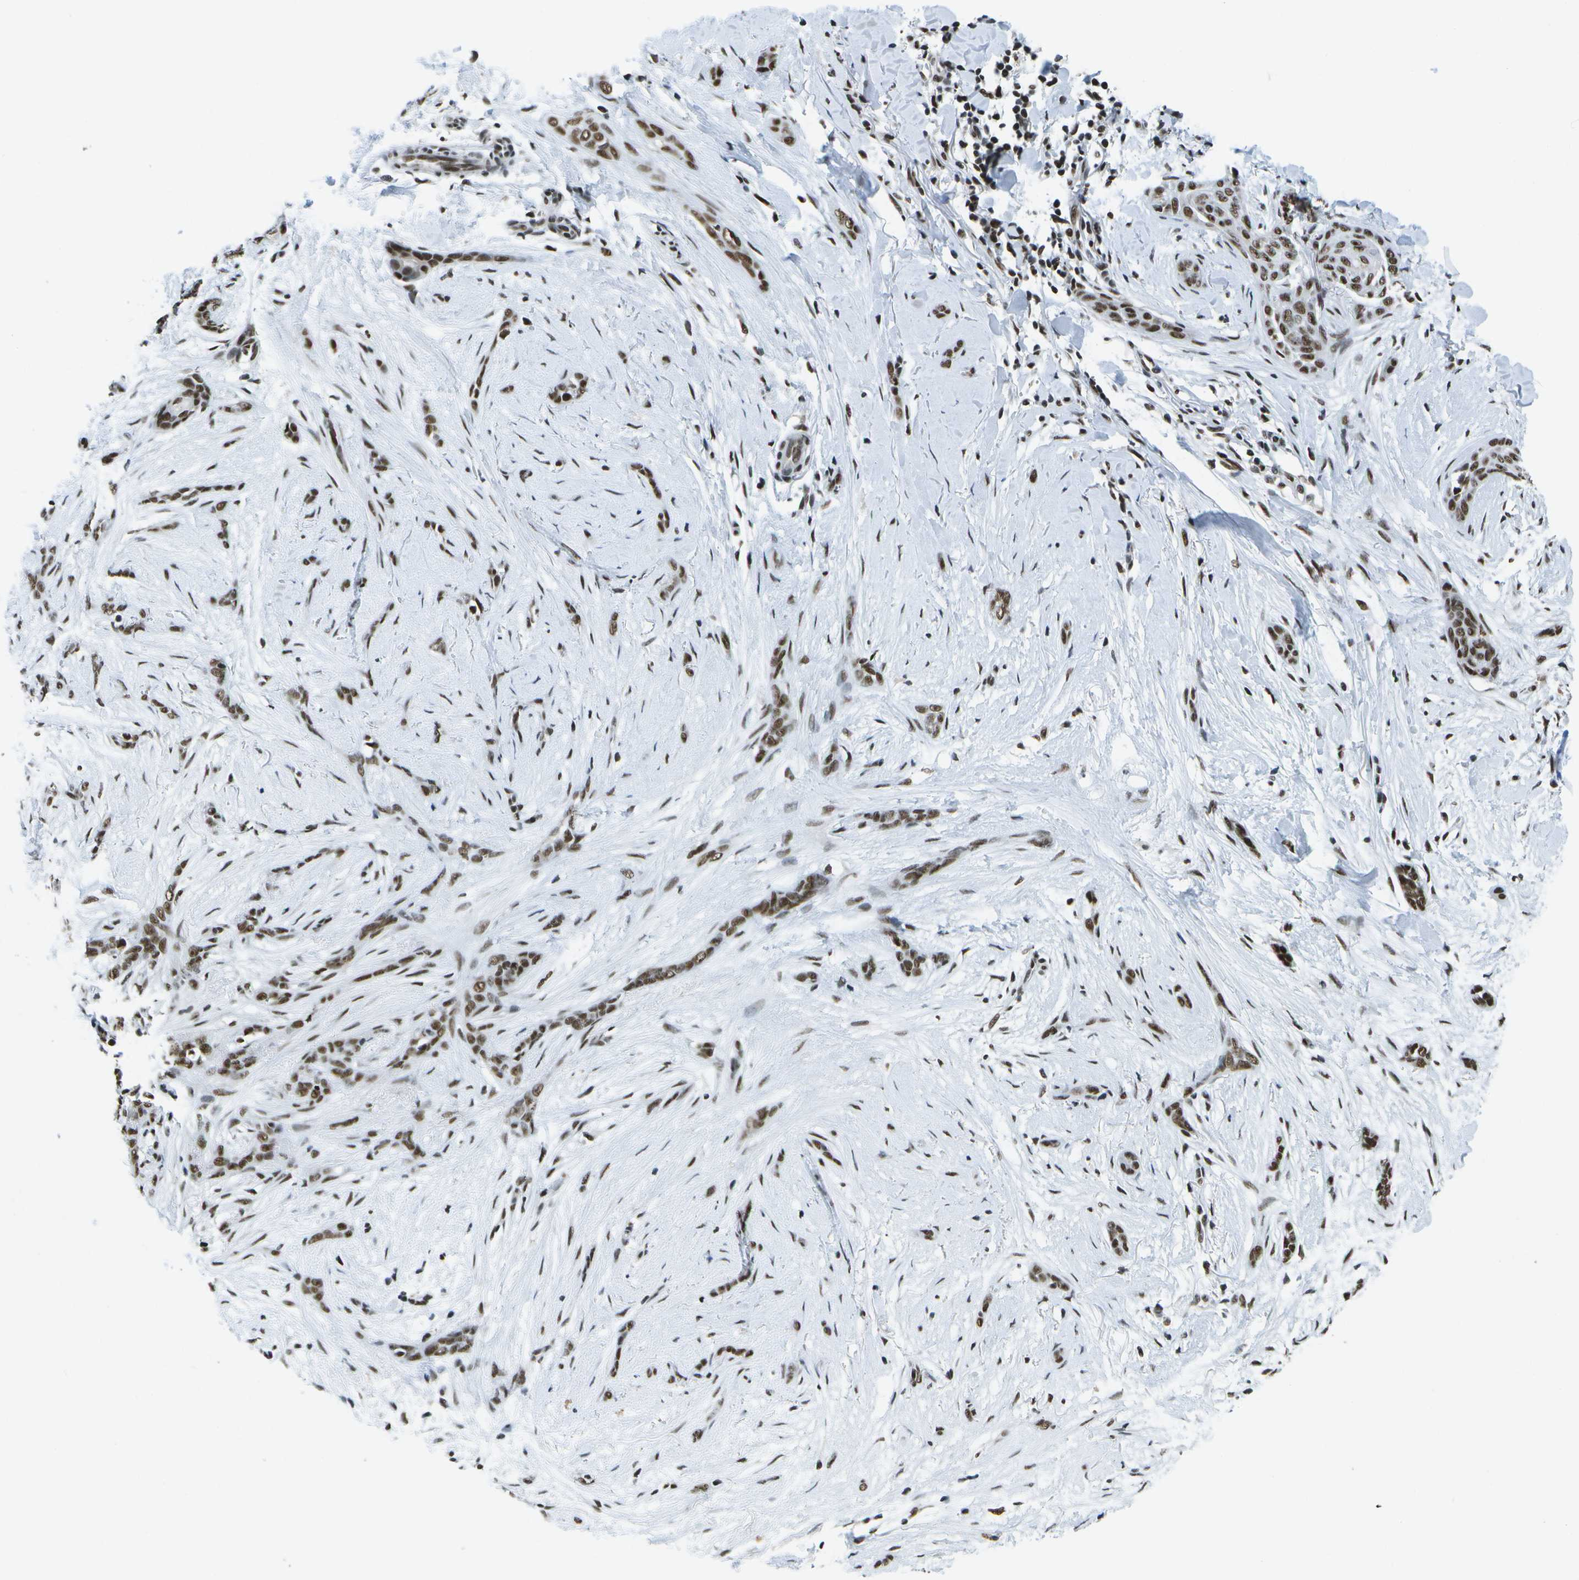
{"staining": {"intensity": "strong", "quantity": ">75%", "location": "nuclear"}, "tissue": "skin cancer", "cell_type": "Tumor cells", "image_type": "cancer", "snomed": [{"axis": "morphology", "description": "Basal cell carcinoma"}, {"axis": "morphology", "description": "Adnexal tumor, benign"}, {"axis": "topography", "description": "Skin"}], "caption": "A high-resolution micrograph shows immunohistochemistry (IHC) staining of benign adnexal tumor (skin), which displays strong nuclear expression in about >75% of tumor cells.", "gene": "NSRP1", "patient": {"sex": "female", "age": 42}}